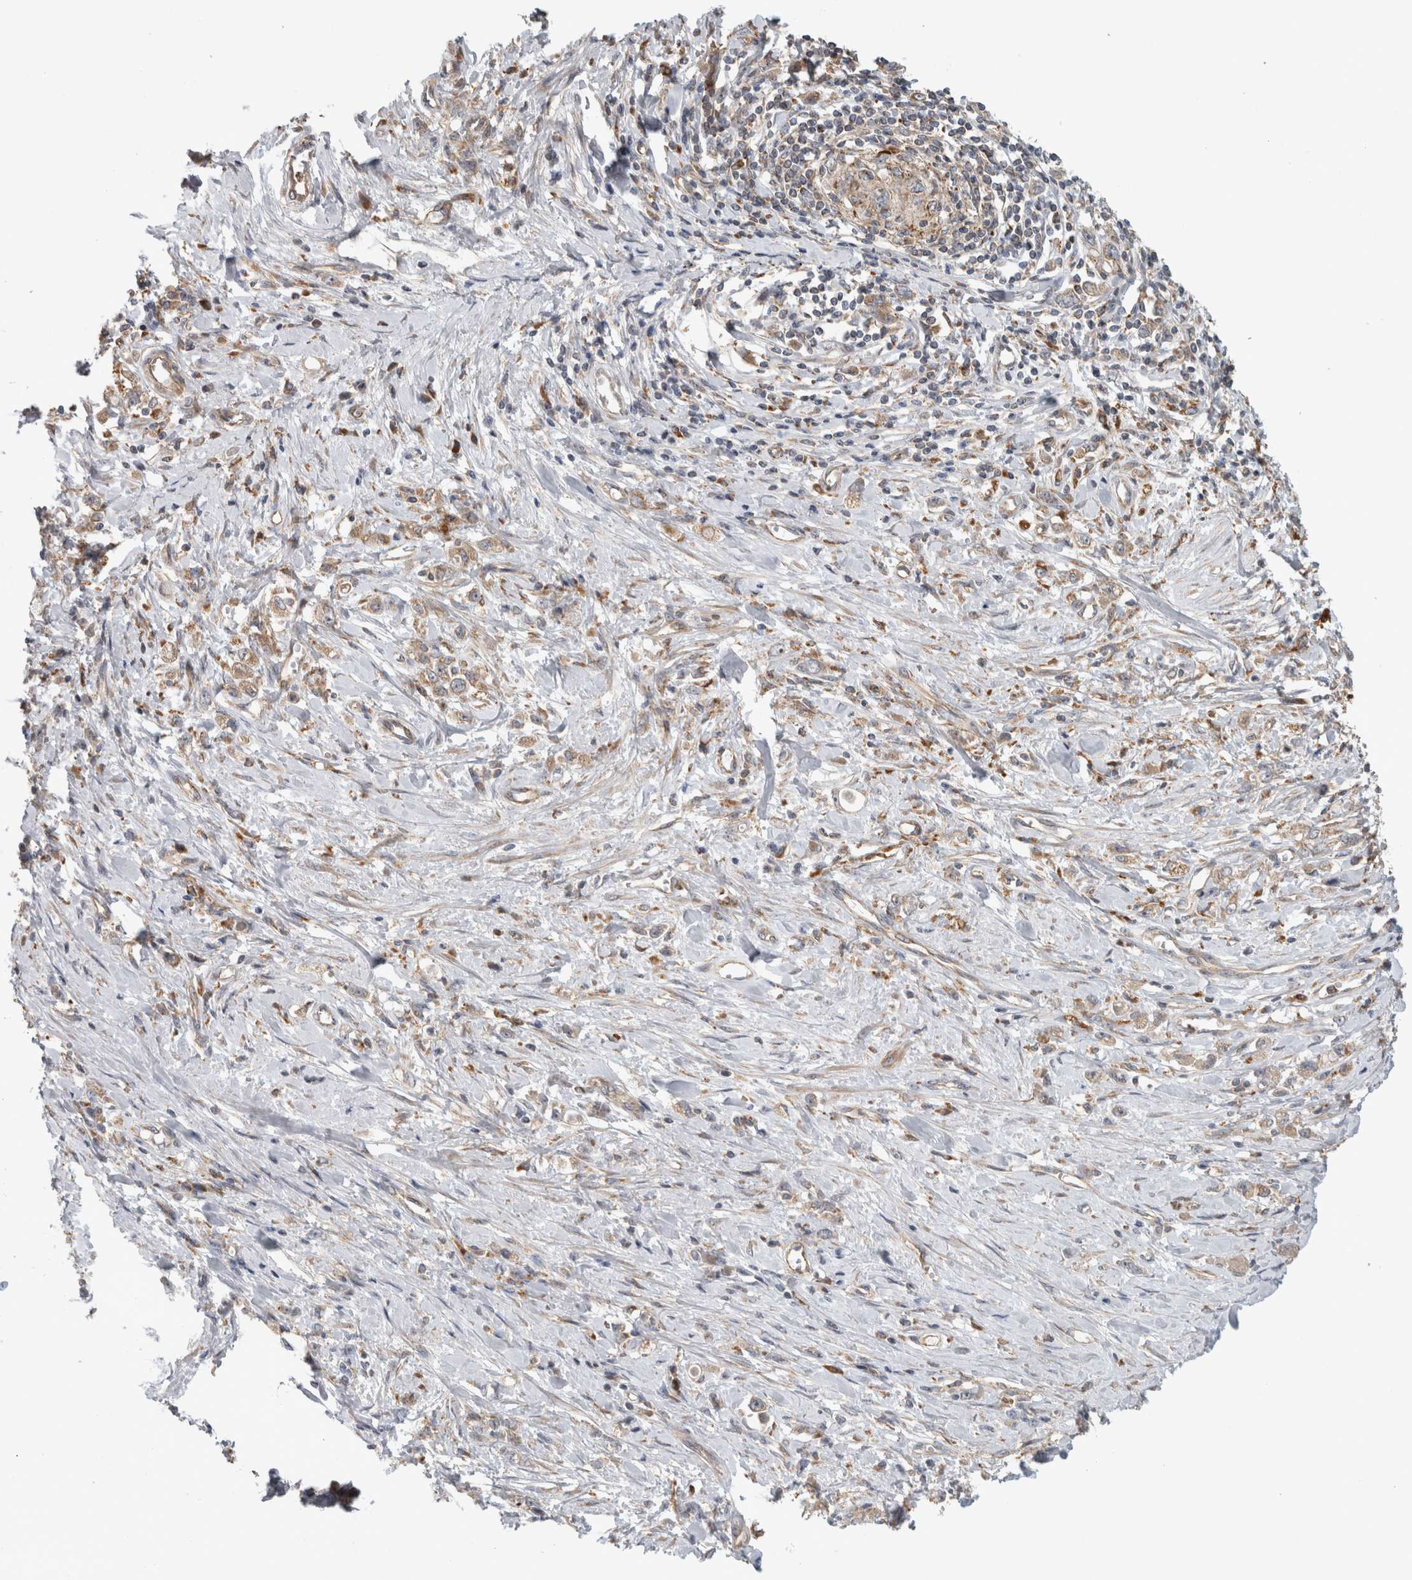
{"staining": {"intensity": "weak", "quantity": ">75%", "location": "cytoplasmic/membranous"}, "tissue": "stomach cancer", "cell_type": "Tumor cells", "image_type": "cancer", "snomed": [{"axis": "morphology", "description": "Adenocarcinoma, NOS"}, {"axis": "topography", "description": "Stomach"}], "caption": "This is an image of immunohistochemistry staining of stomach cancer (adenocarcinoma), which shows weak expression in the cytoplasmic/membranous of tumor cells.", "gene": "ADGRL3", "patient": {"sex": "female", "age": 76}}